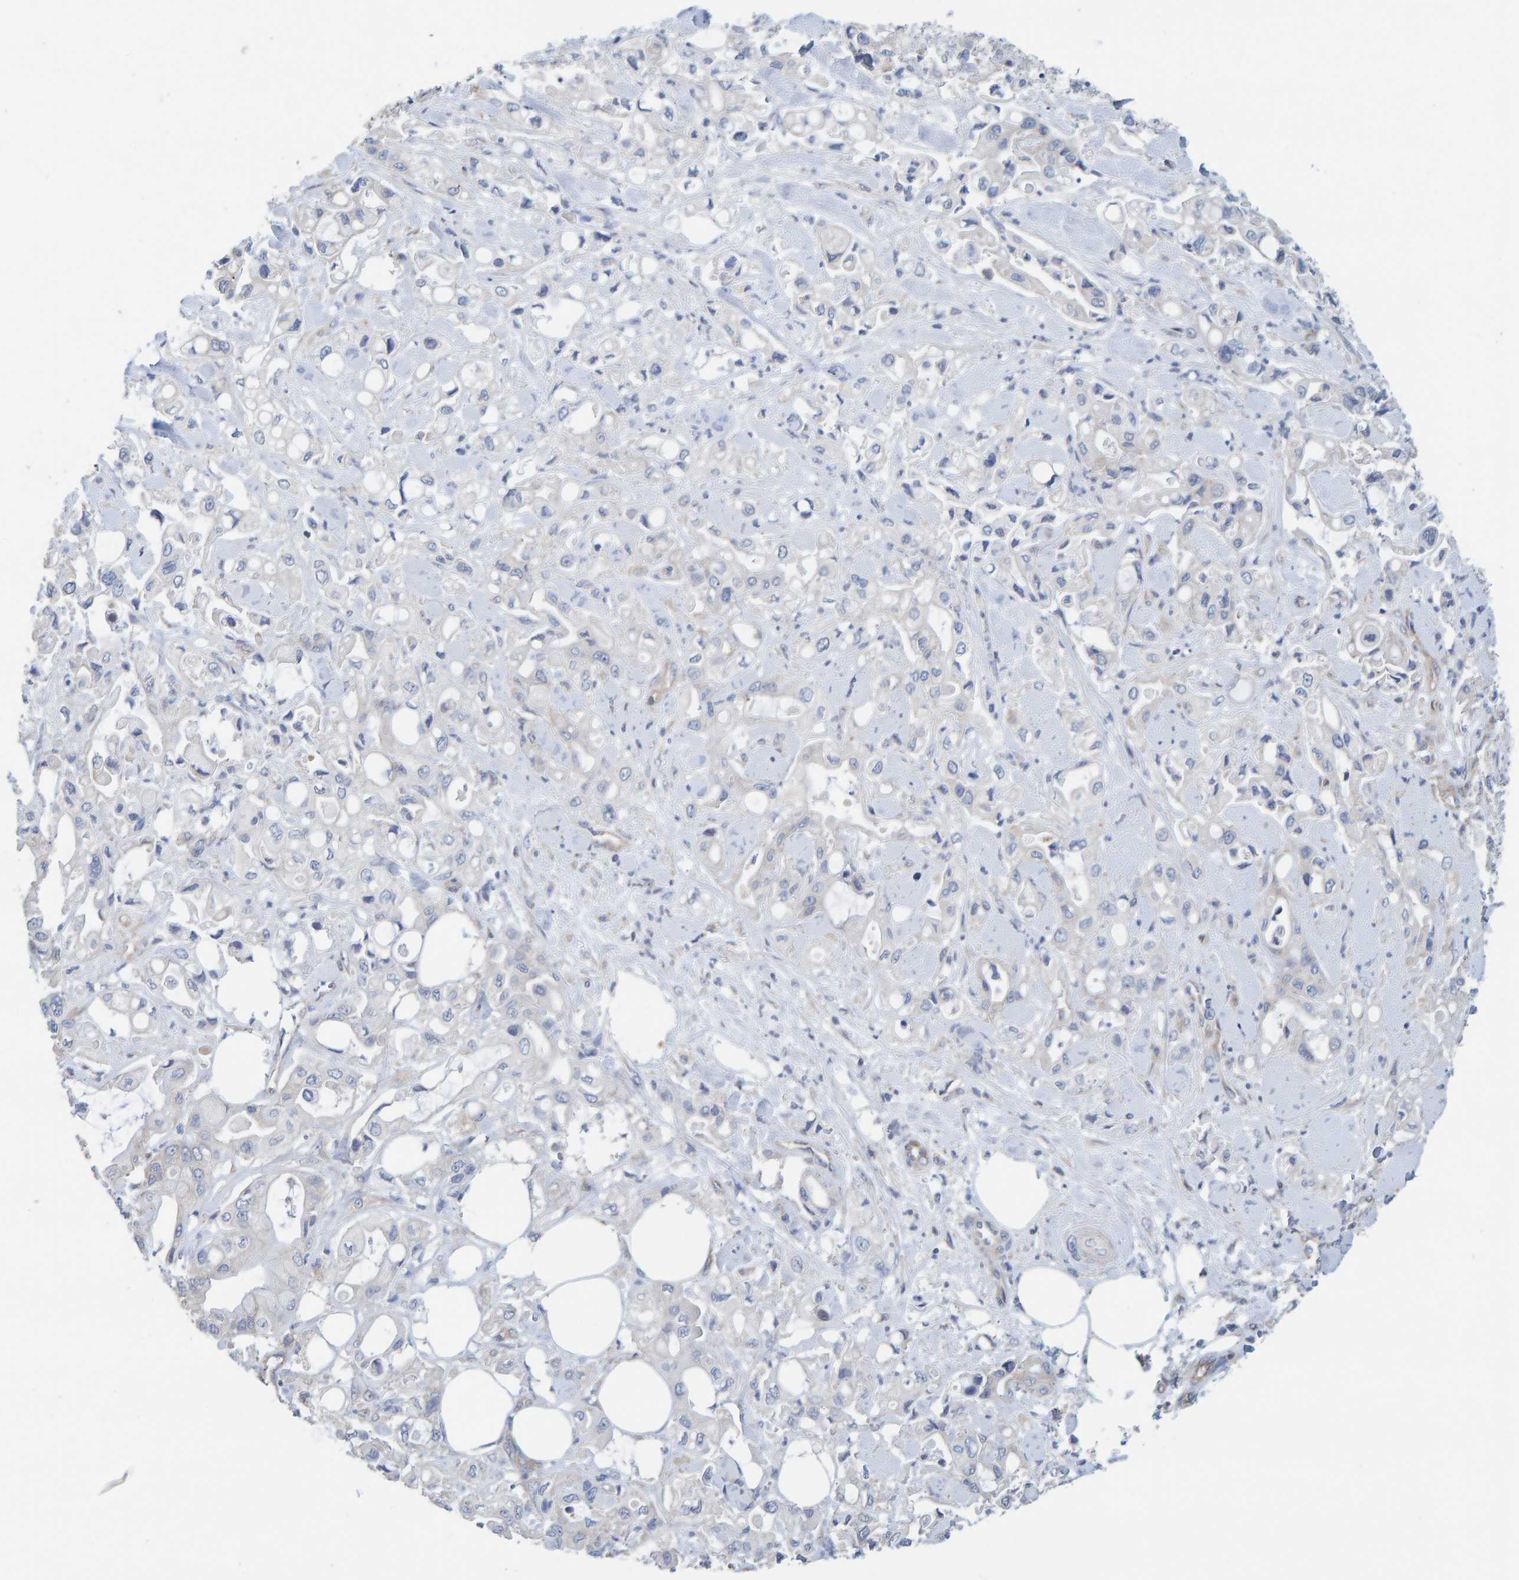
{"staining": {"intensity": "negative", "quantity": "none", "location": "none"}, "tissue": "pancreatic cancer", "cell_type": "Tumor cells", "image_type": "cancer", "snomed": [{"axis": "morphology", "description": "Adenocarcinoma, NOS"}, {"axis": "topography", "description": "Pancreas"}], "caption": "There is no significant staining in tumor cells of pancreatic cancer (adenocarcinoma).", "gene": "RGP1", "patient": {"sex": "male", "age": 70}}